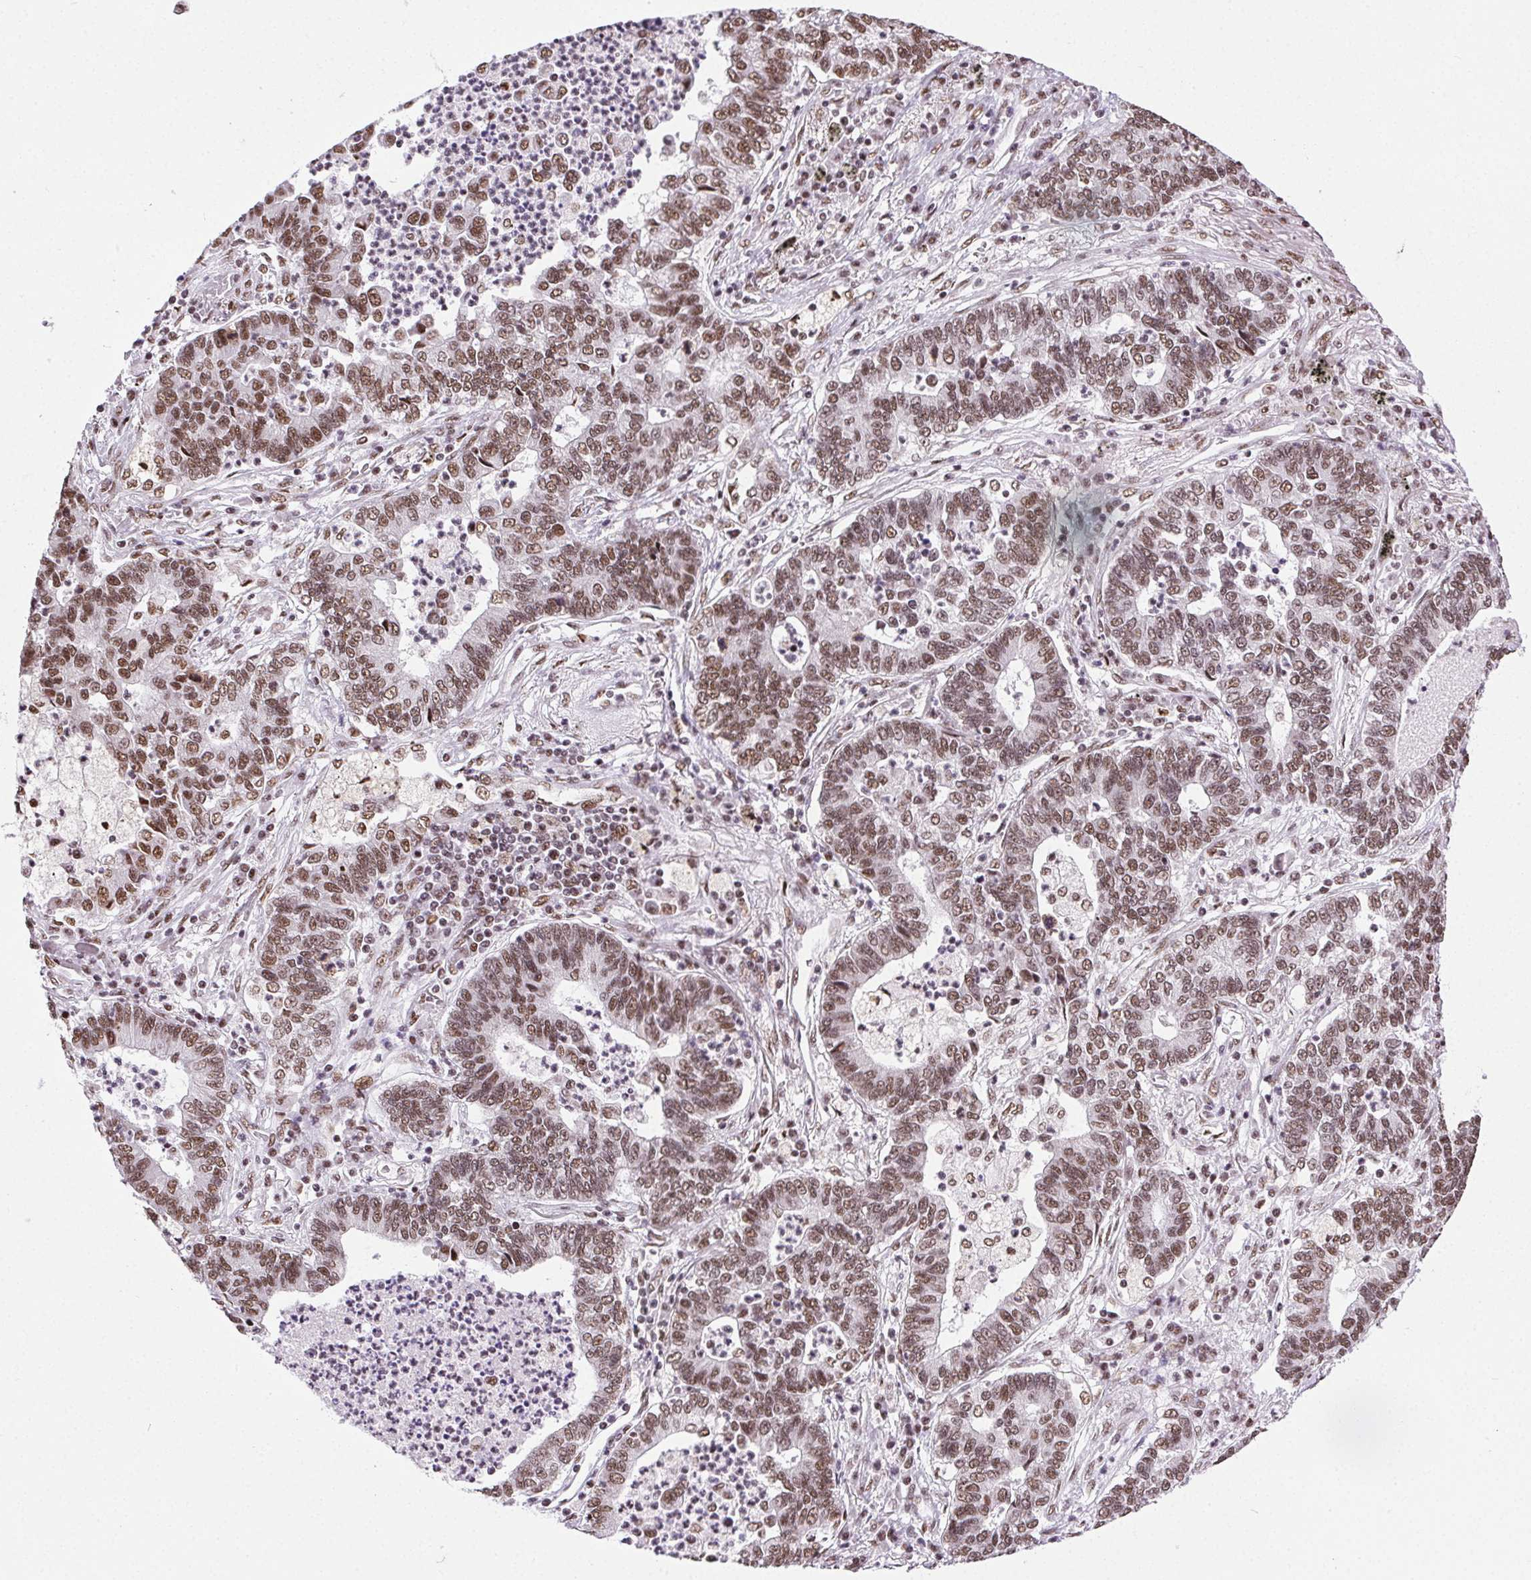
{"staining": {"intensity": "moderate", "quantity": ">75%", "location": "nuclear"}, "tissue": "lung cancer", "cell_type": "Tumor cells", "image_type": "cancer", "snomed": [{"axis": "morphology", "description": "Adenocarcinoma, NOS"}, {"axis": "topography", "description": "Lung"}], "caption": "There is medium levels of moderate nuclear expression in tumor cells of lung adenocarcinoma, as demonstrated by immunohistochemical staining (brown color).", "gene": "TRA2B", "patient": {"sex": "female", "age": 57}}